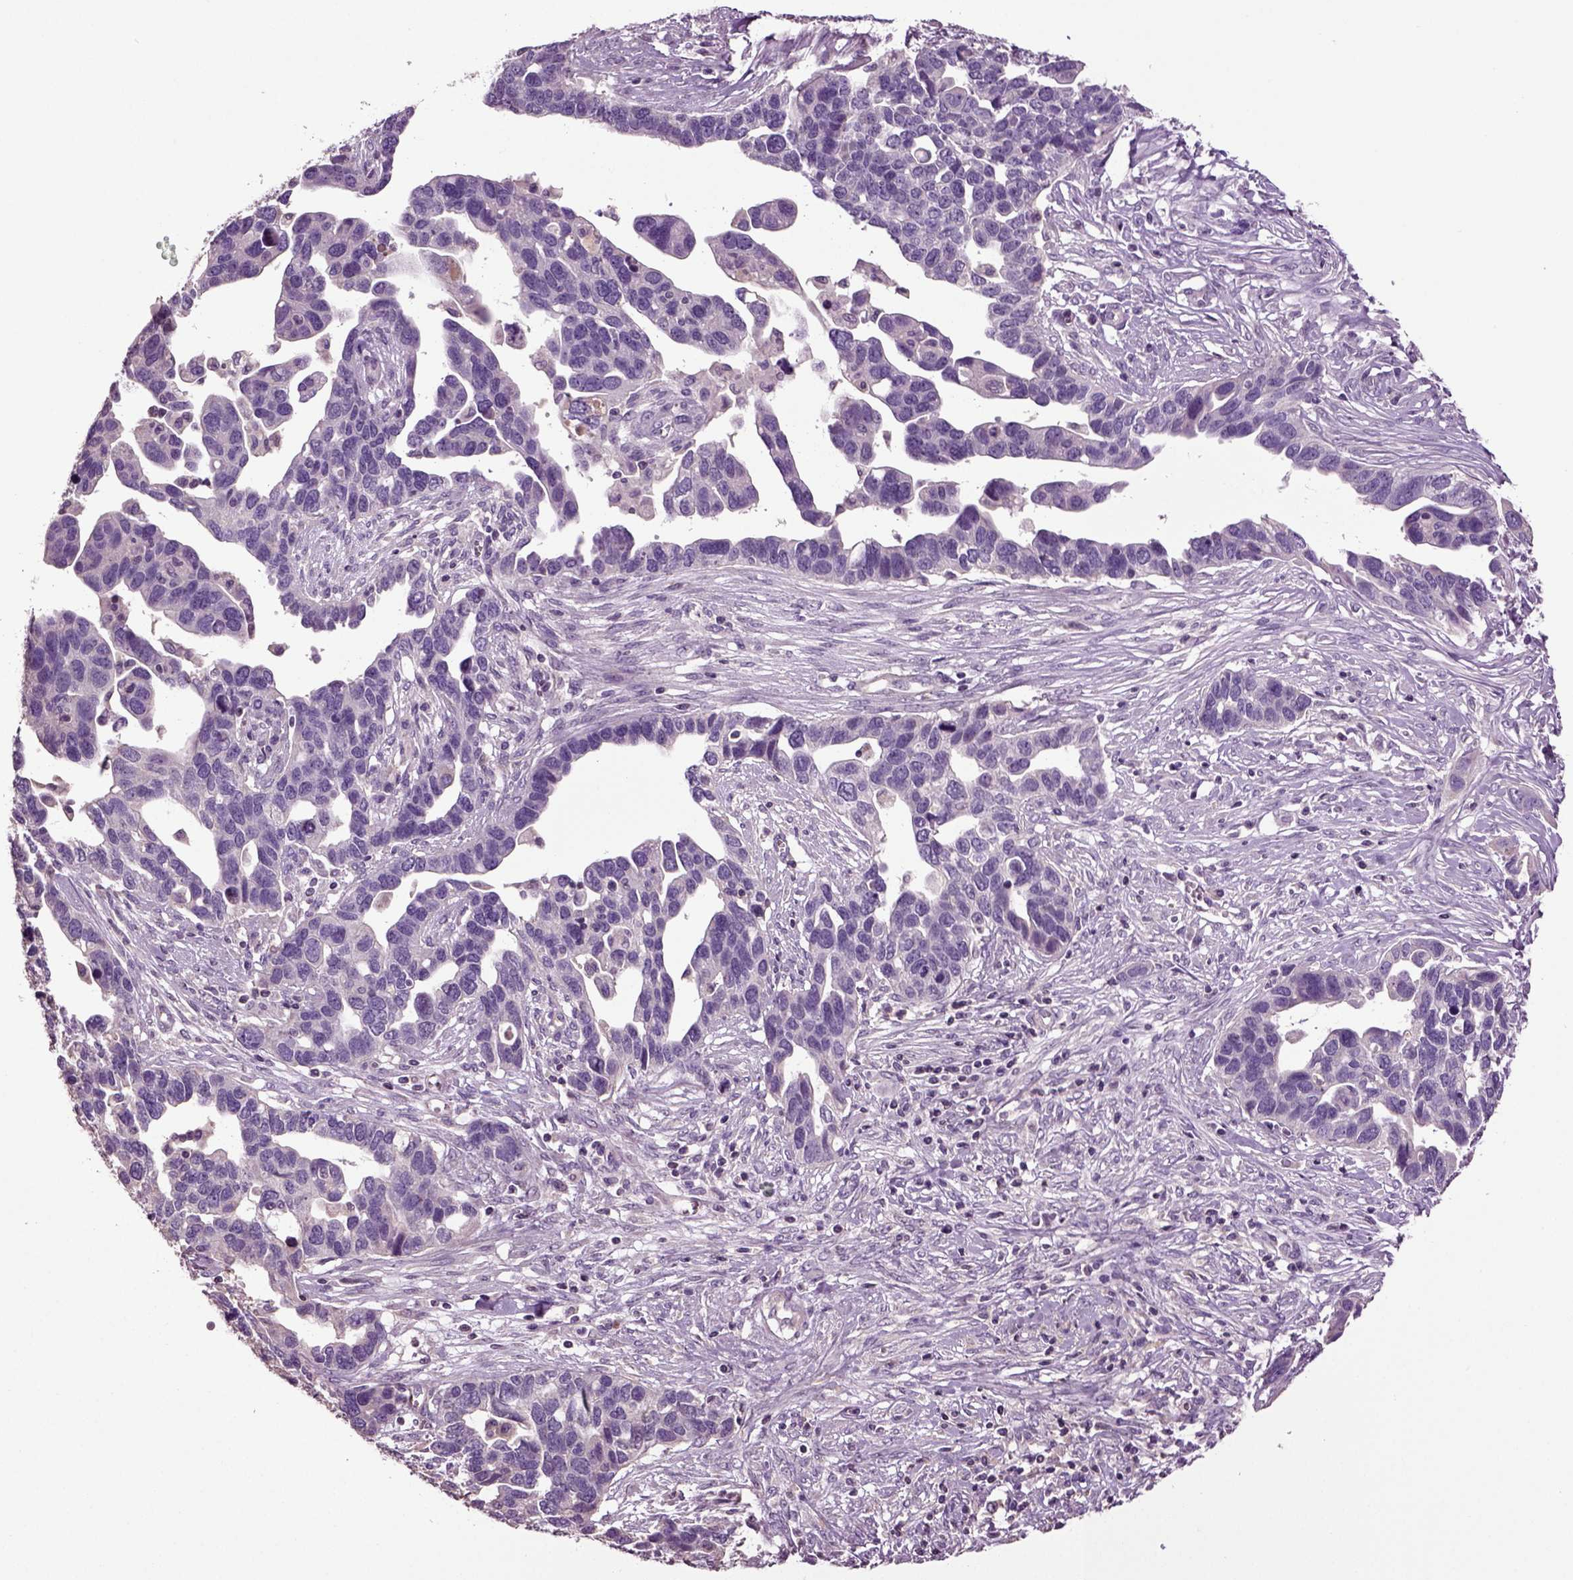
{"staining": {"intensity": "negative", "quantity": "none", "location": "none"}, "tissue": "ovarian cancer", "cell_type": "Tumor cells", "image_type": "cancer", "snomed": [{"axis": "morphology", "description": "Cystadenocarcinoma, serous, NOS"}, {"axis": "topography", "description": "Ovary"}], "caption": "High power microscopy image of an IHC micrograph of ovarian serous cystadenocarcinoma, revealing no significant expression in tumor cells.", "gene": "DEFB118", "patient": {"sex": "female", "age": 54}}